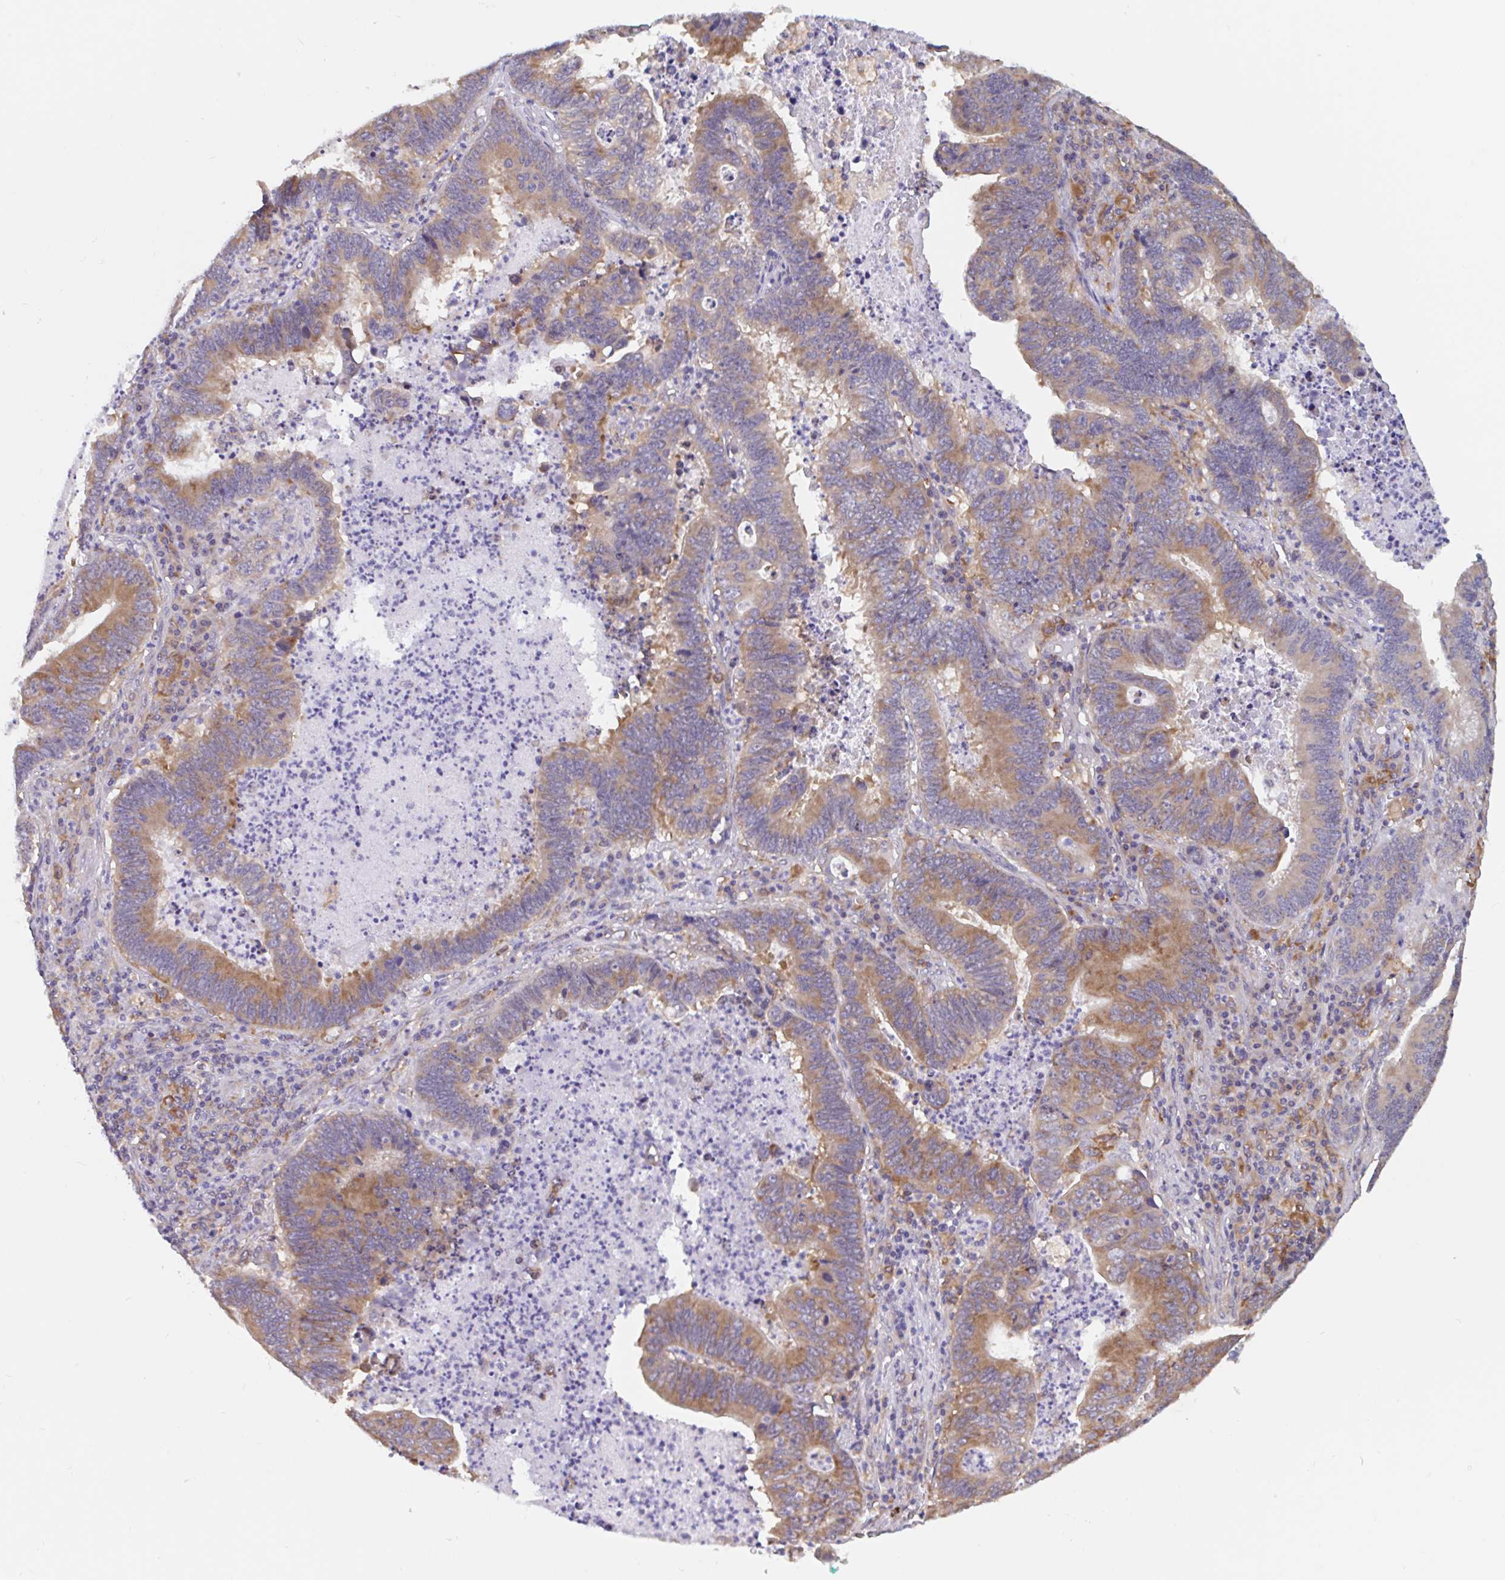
{"staining": {"intensity": "moderate", "quantity": "25%-75%", "location": "cytoplasmic/membranous"}, "tissue": "lung cancer", "cell_type": "Tumor cells", "image_type": "cancer", "snomed": [{"axis": "morphology", "description": "Aneuploidy"}, {"axis": "morphology", "description": "Adenocarcinoma, NOS"}, {"axis": "morphology", "description": "Adenocarcinoma primary or metastatic"}, {"axis": "topography", "description": "Lung"}], "caption": "A brown stain highlights moderate cytoplasmic/membranous staining of a protein in human lung cancer tumor cells. (IHC, brightfield microscopy, high magnification).", "gene": "SNX8", "patient": {"sex": "female", "age": 75}}